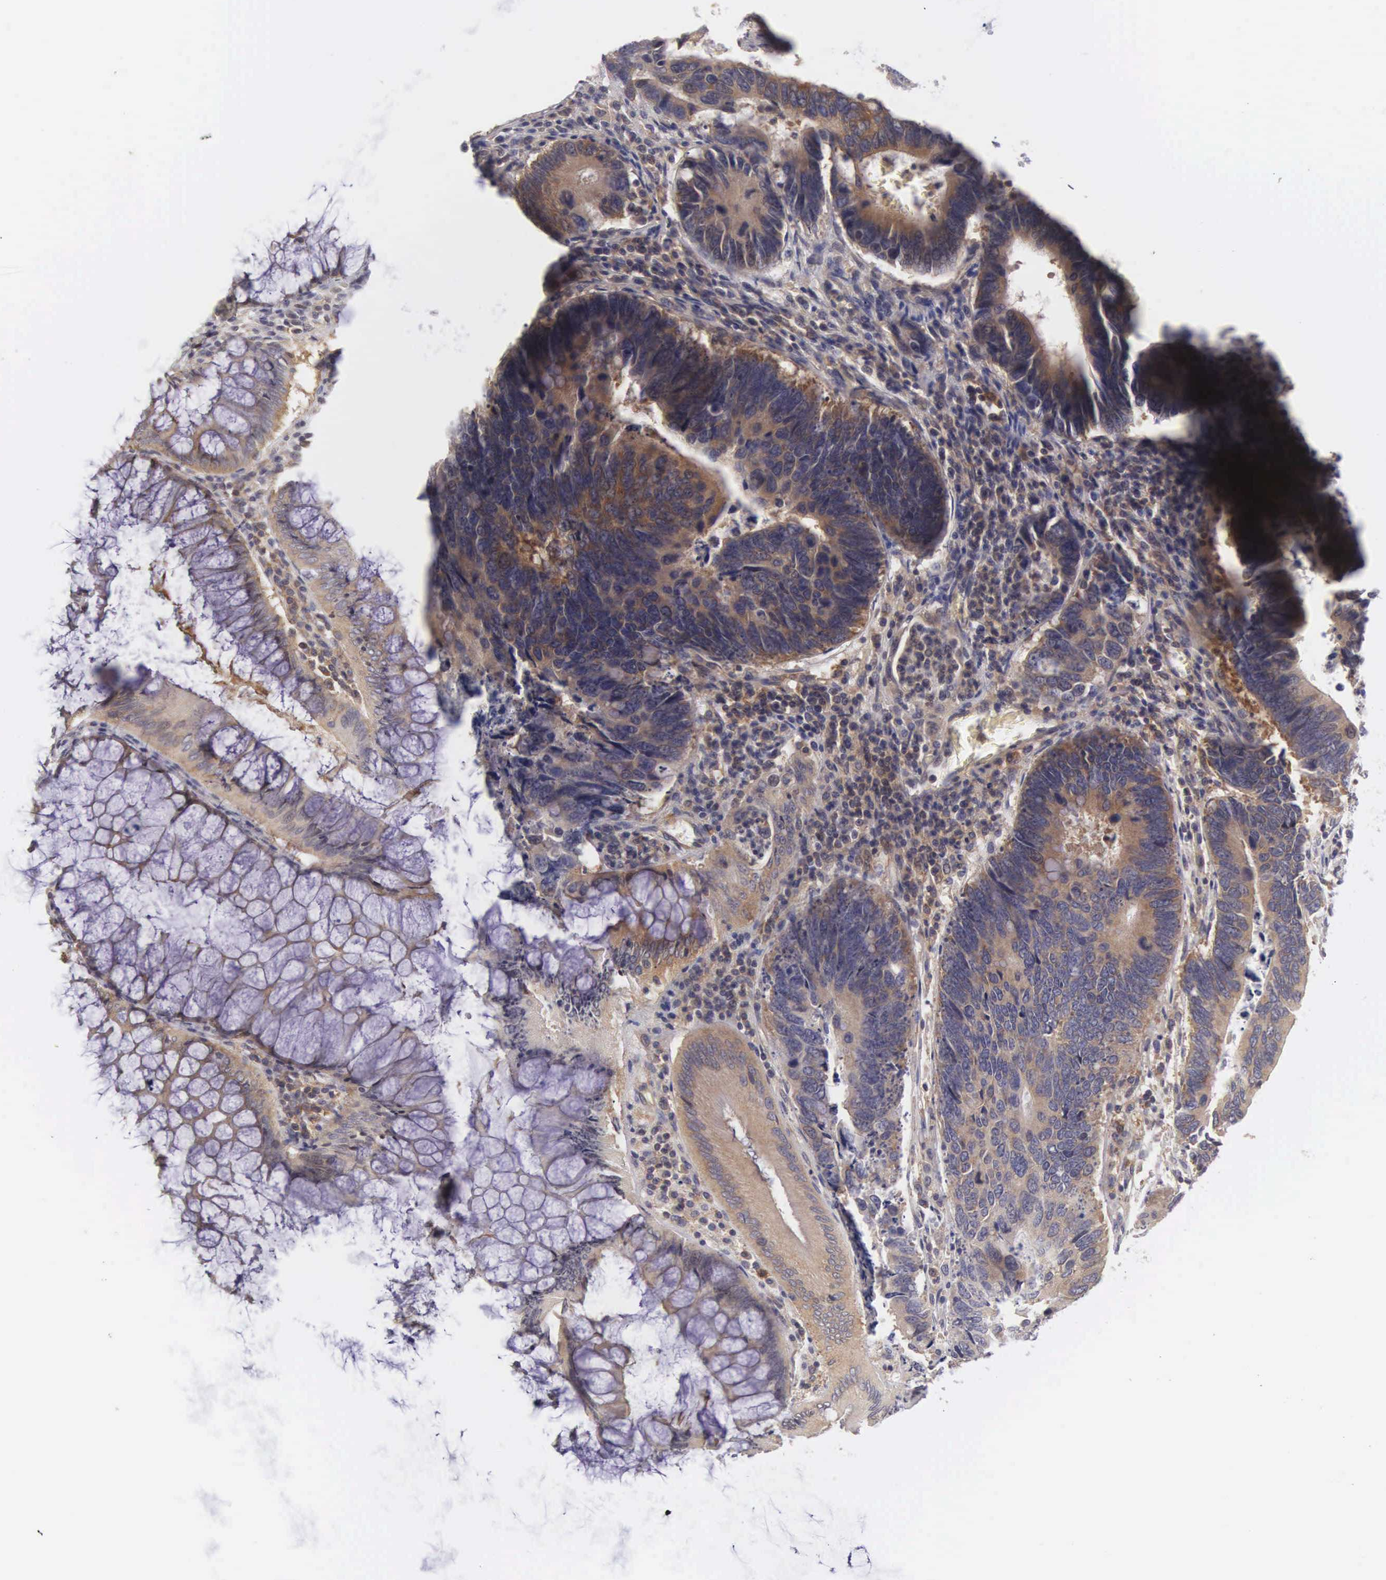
{"staining": {"intensity": "weak", "quantity": ">75%", "location": "cytoplasmic/membranous"}, "tissue": "colorectal cancer", "cell_type": "Tumor cells", "image_type": "cancer", "snomed": [{"axis": "morphology", "description": "Adenocarcinoma, NOS"}, {"axis": "topography", "description": "Colon"}], "caption": "Protein staining demonstrates weak cytoplasmic/membranous expression in about >75% of tumor cells in colorectal cancer (adenocarcinoma). The staining was performed using DAB (3,3'-diaminobenzidine) to visualize the protein expression in brown, while the nuclei were stained in blue with hematoxylin (Magnification: 20x).", "gene": "GRIPAP1", "patient": {"sex": "male", "age": 49}}